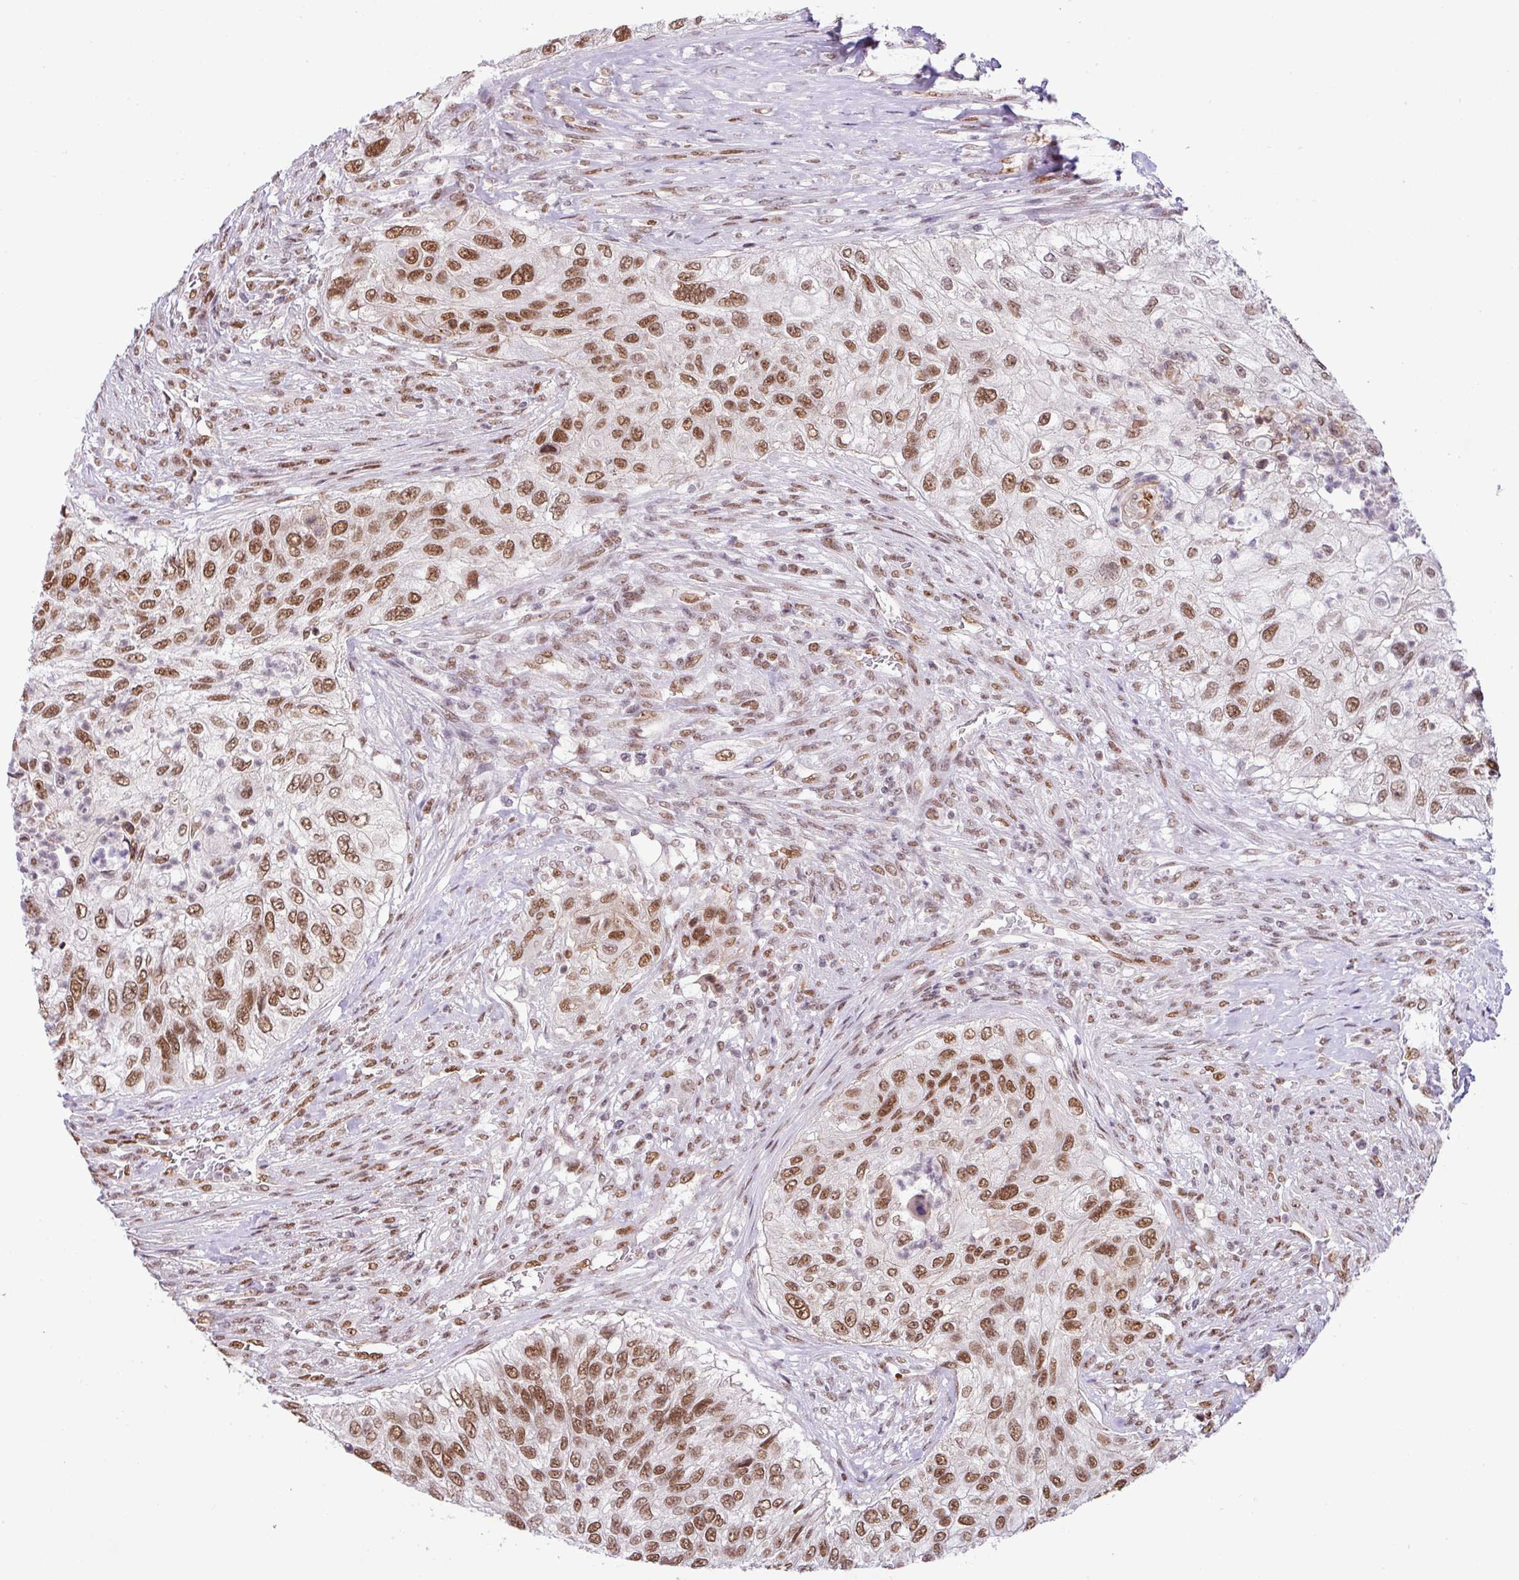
{"staining": {"intensity": "moderate", "quantity": ">75%", "location": "nuclear"}, "tissue": "urothelial cancer", "cell_type": "Tumor cells", "image_type": "cancer", "snomed": [{"axis": "morphology", "description": "Urothelial carcinoma, High grade"}, {"axis": "topography", "description": "Urinary bladder"}], "caption": "This histopathology image shows immunohistochemistry (IHC) staining of high-grade urothelial carcinoma, with medium moderate nuclear expression in approximately >75% of tumor cells.", "gene": "PGAP4", "patient": {"sex": "female", "age": 60}}